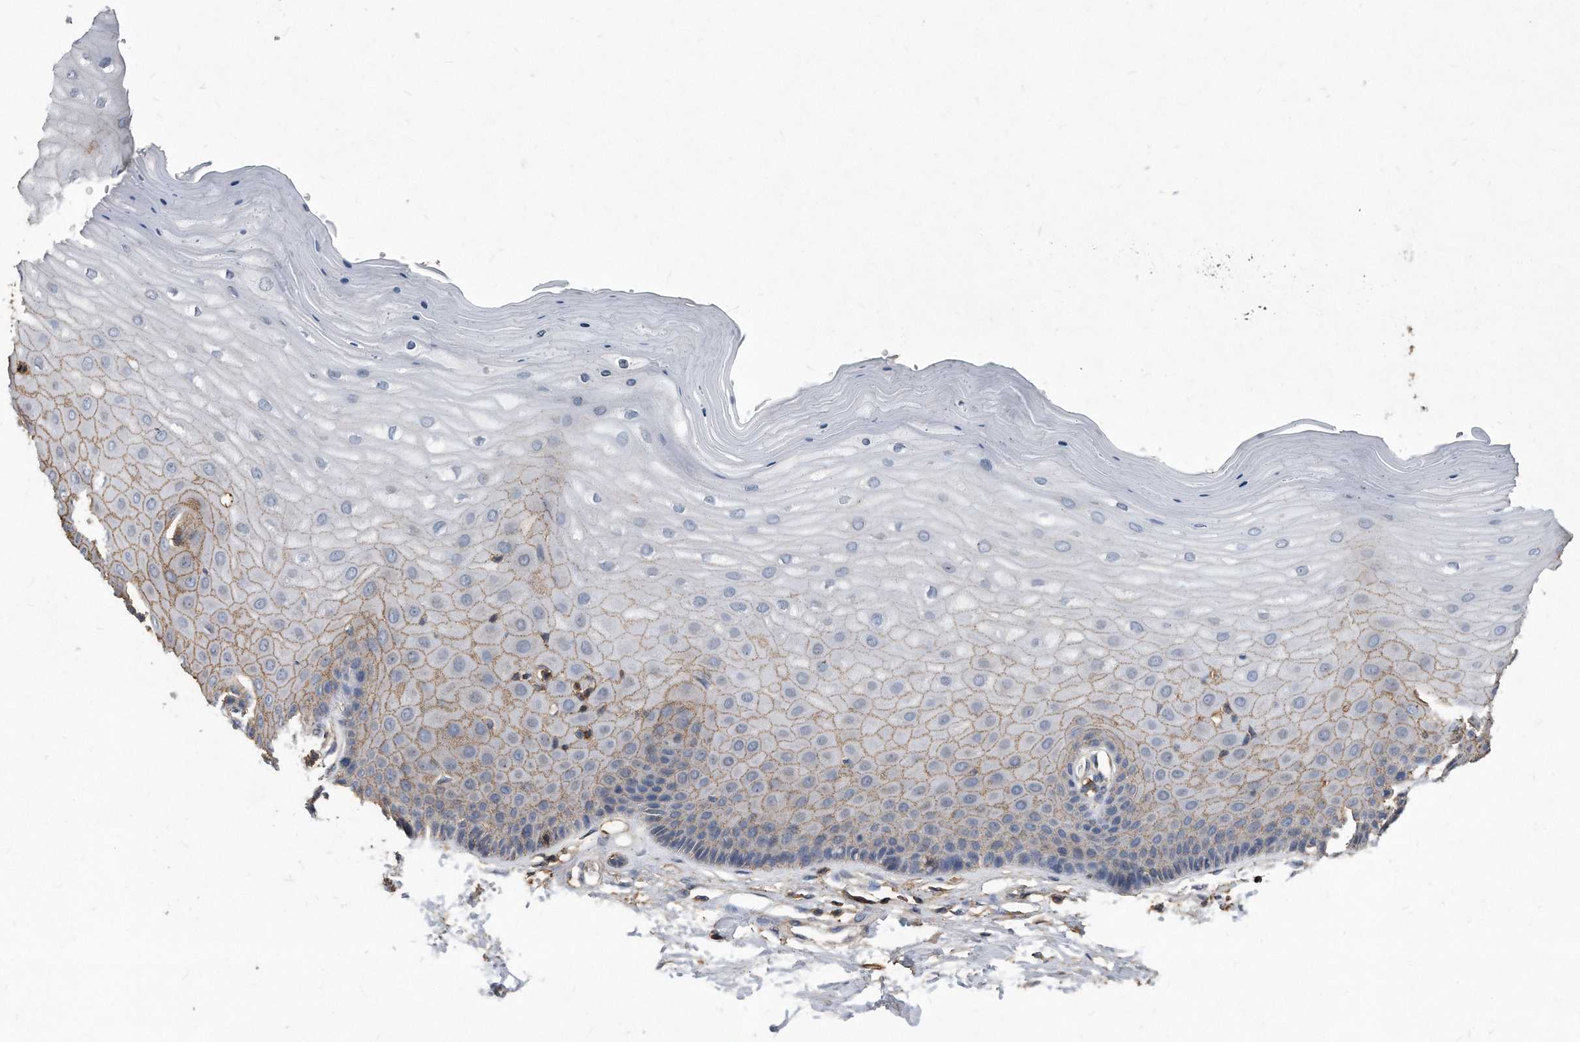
{"staining": {"intensity": "moderate", "quantity": ">75%", "location": "cytoplasmic/membranous"}, "tissue": "cervix", "cell_type": "Glandular cells", "image_type": "normal", "snomed": [{"axis": "morphology", "description": "Normal tissue, NOS"}, {"axis": "topography", "description": "Cervix"}], "caption": "A micrograph of cervix stained for a protein demonstrates moderate cytoplasmic/membranous brown staining in glandular cells. The protein is stained brown, and the nuclei are stained in blue (DAB (3,3'-diaminobenzidine) IHC with brightfield microscopy, high magnification).", "gene": "ATG5", "patient": {"sex": "female", "age": 55}}